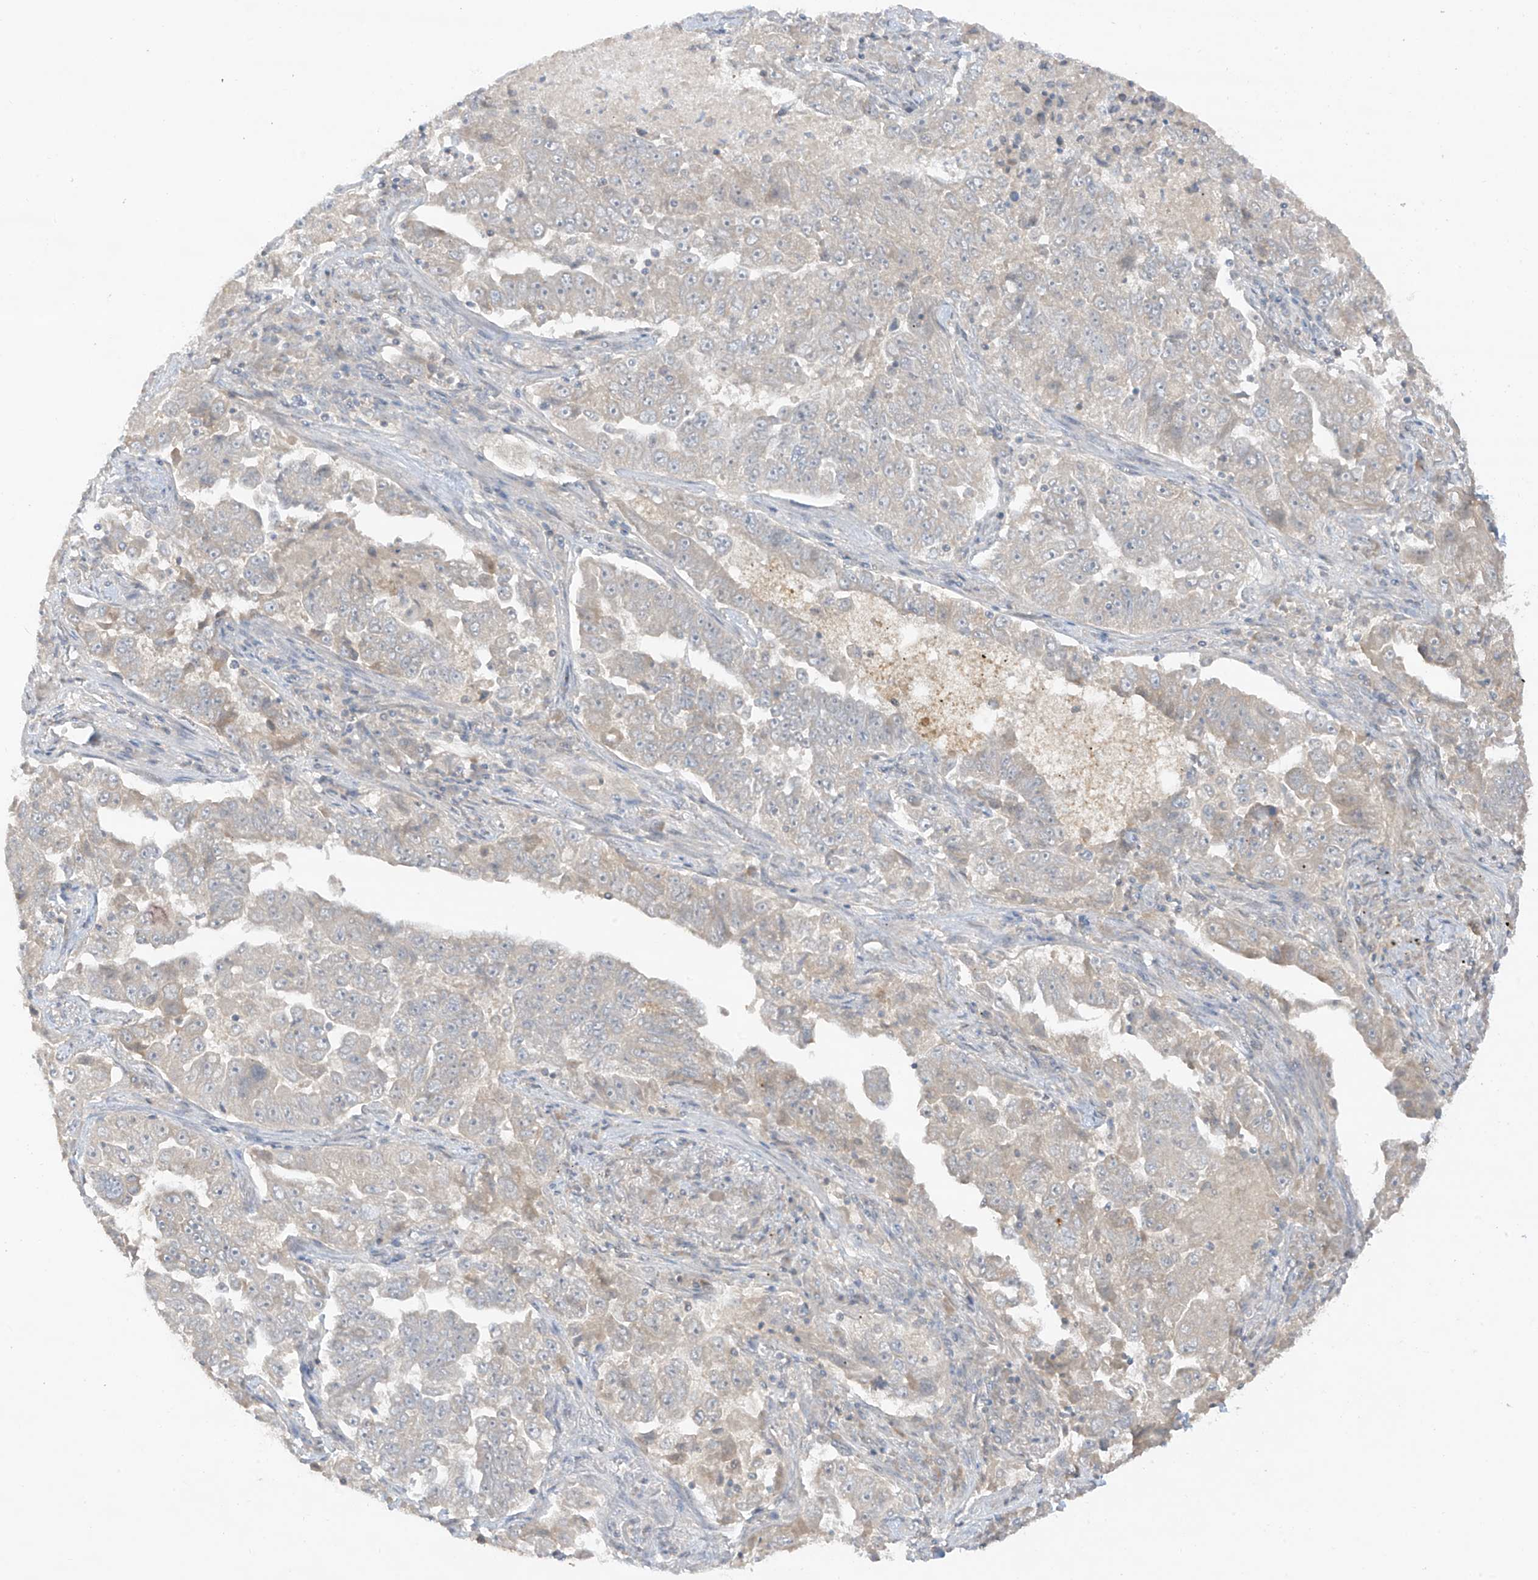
{"staining": {"intensity": "negative", "quantity": "none", "location": "none"}, "tissue": "lung cancer", "cell_type": "Tumor cells", "image_type": "cancer", "snomed": [{"axis": "morphology", "description": "Adenocarcinoma, NOS"}, {"axis": "topography", "description": "Lung"}], "caption": "Tumor cells show no significant staining in lung adenocarcinoma.", "gene": "ANGEL2", "patient": {"sex": "female", "age": 51}}